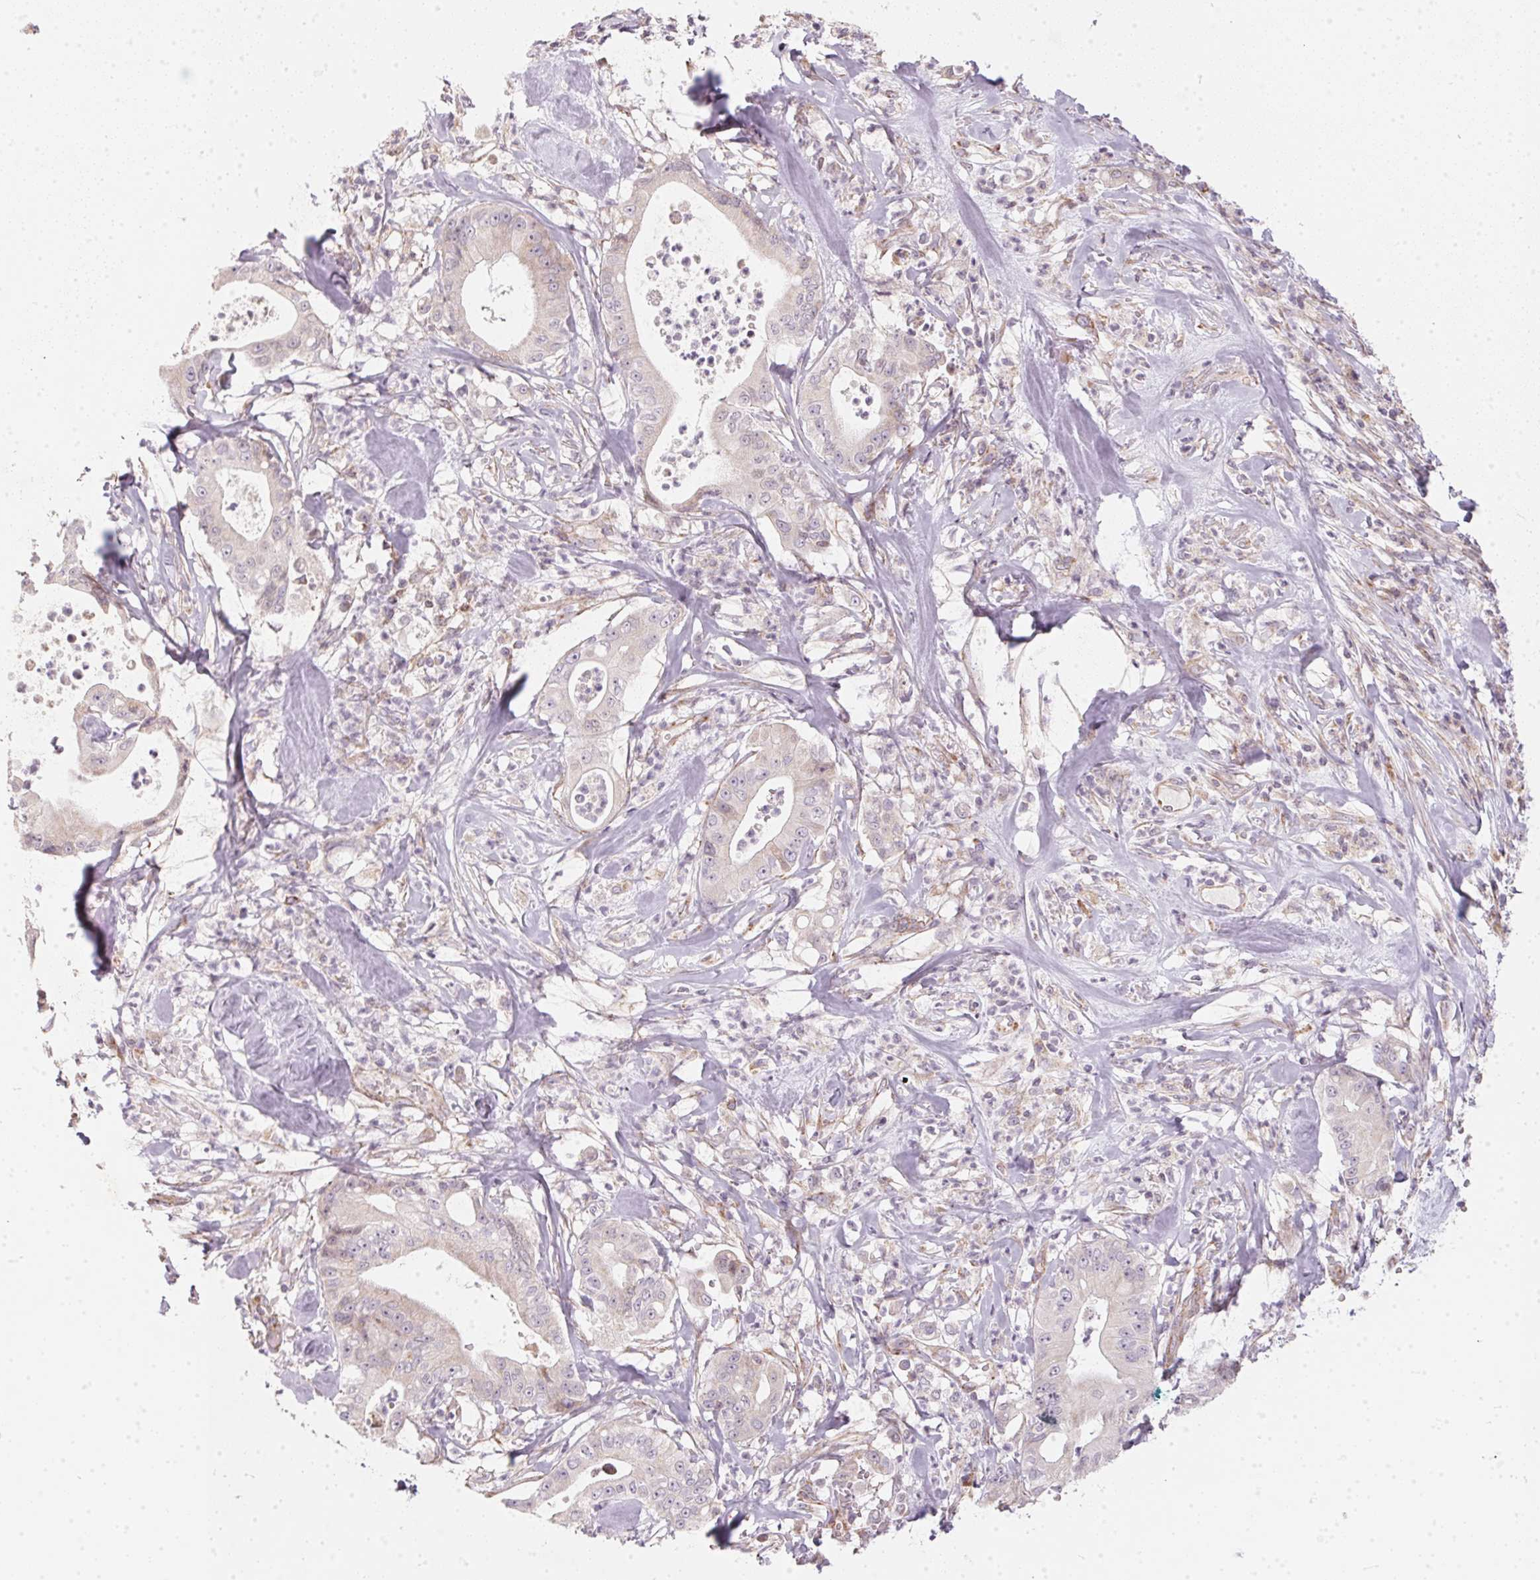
{"staining": {"intensity": "negative", "quantity": "none", "location": "none"}, "tissue": "pancreatic cancer", "cell_type": "Tumor cells", "image_type": "cancer", "snomed": [{"axis": "morphology", "description": "Adenocarcinoma, NOS"}, {"axis": "topography", "description": "Pancreas"}], "caption": "High power microscopy histopathology image of an IHC histopathology image of pancreatic cancer, revealing no significant expression in tumor cells. (DAB IHC, high magnification).", "gene": "VWA5B2", "patient": {"sex": "male", "age": 71}}